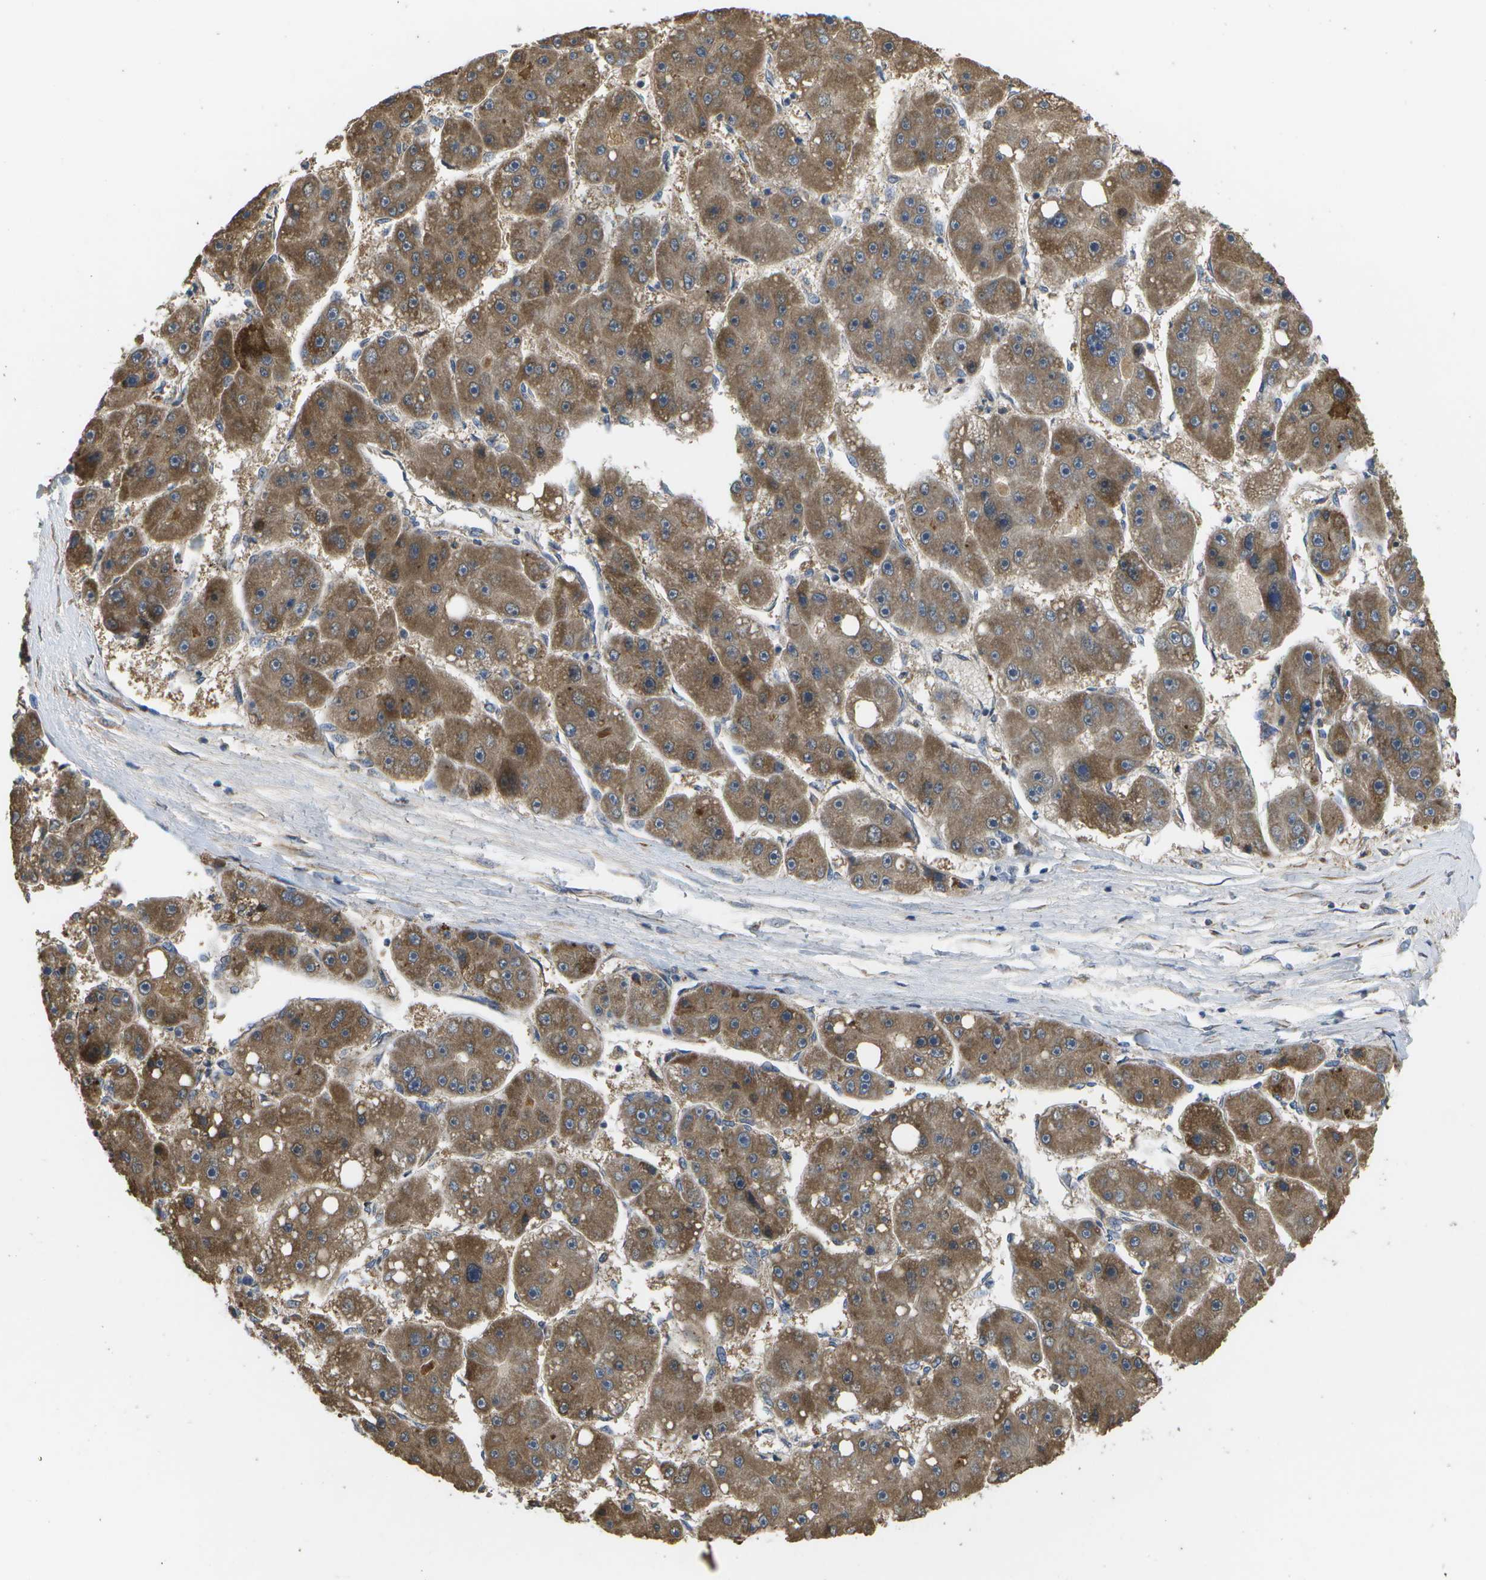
{"staining": {"intensity": "moderate", "quantity": ">75%", "location": "cytoplasmic/membranous"}, "tissue": "liver cancer", "cell_type": "Tumor cells", "image_type": "cancer", "snomed": [{"axis": "morphology", "description": "Carcinoma, Hepatocellular, NOS"}, {"axis": "topography", "description": "Liver"}], "caption": "Liver hepatocellular carcinoma stained with a brown dye demonstrates moderate cytoplasmic/membranous positive staining in approximately >75% of tumor cells.", "gene": "HADHA", "patient": {"sex": "female", "age": 61}}